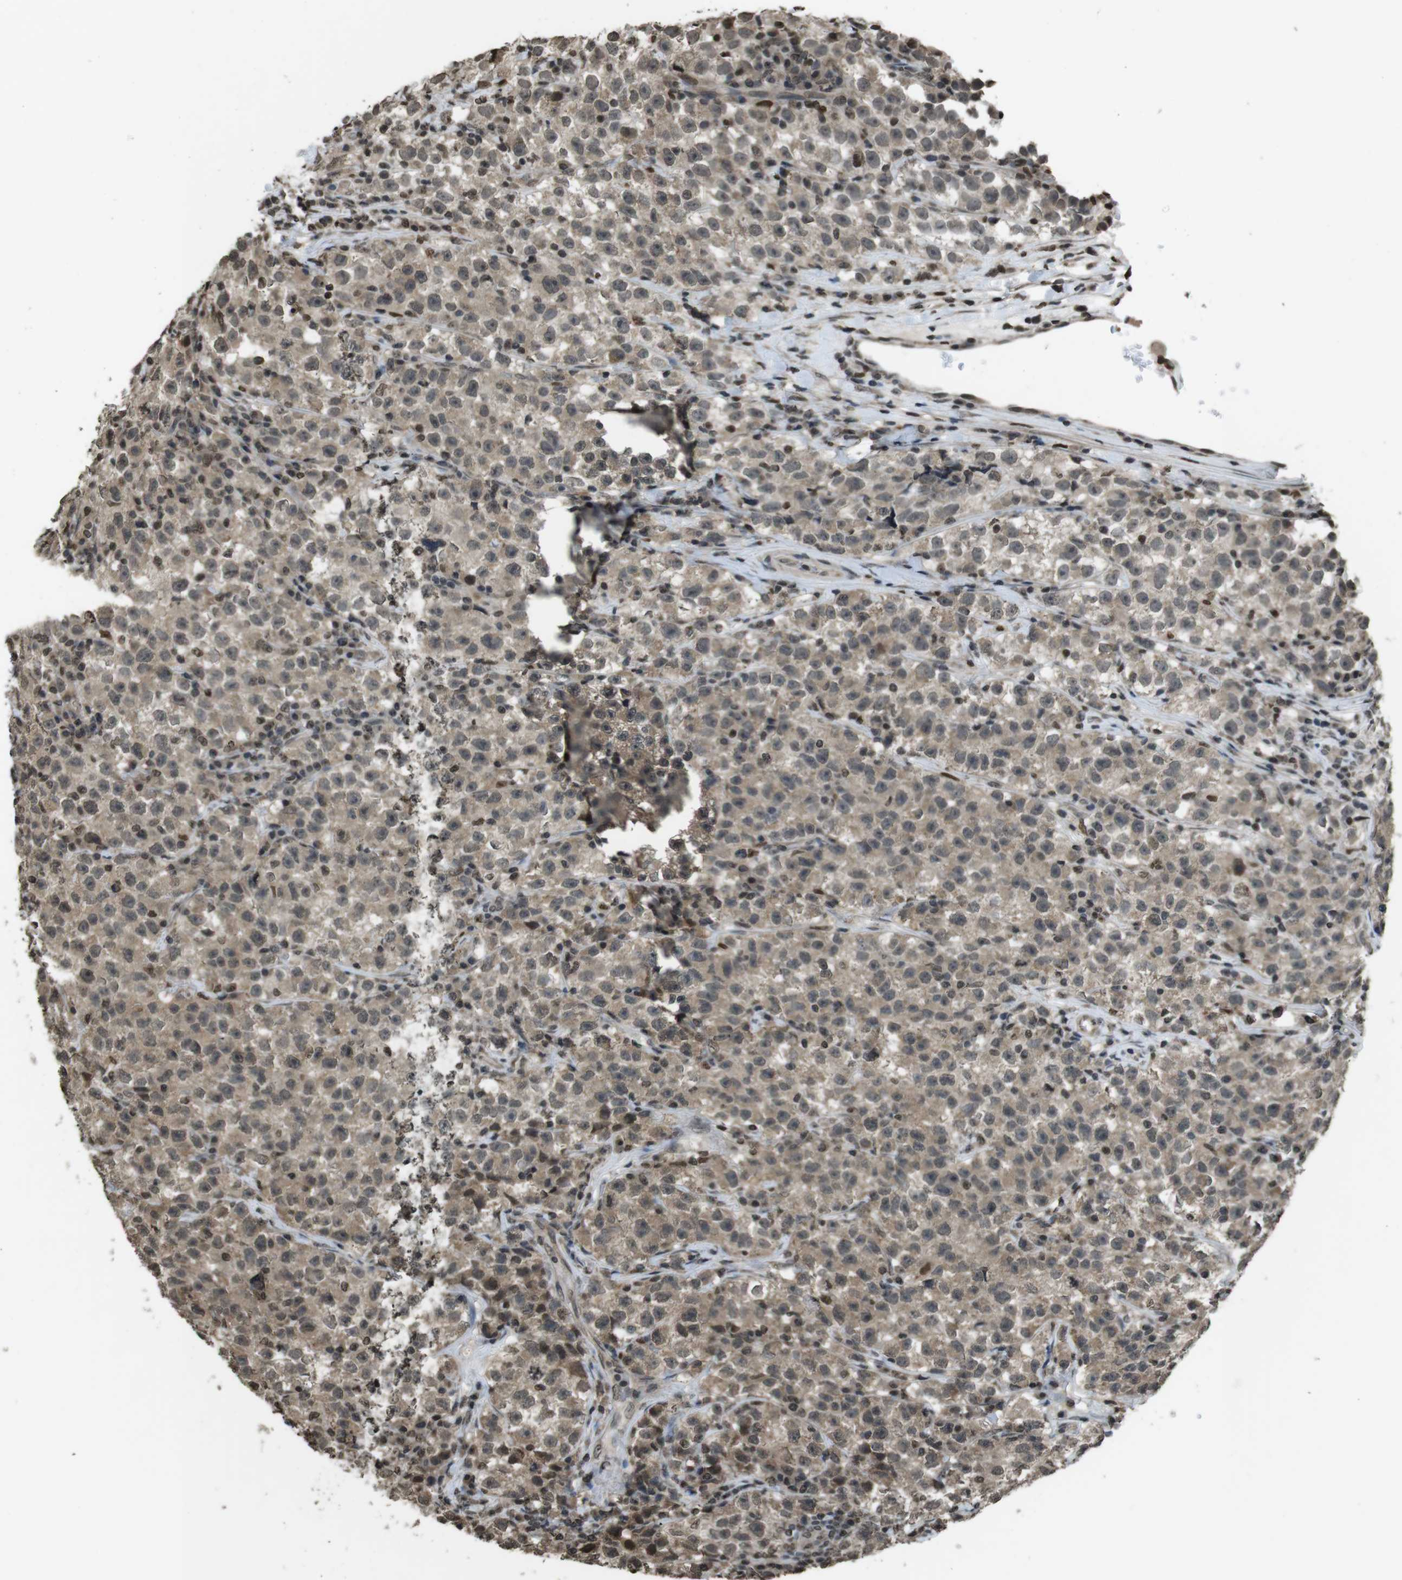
{"staining": {"intensity": "weak", "quantity": "25%-75%", "location": "nuclear"}, "tissue": "testis cancer", "cell_type": "Tumor cells", "image_type": "cancer", "snomed": [{"axis": "morphology", "description": "Seminoma, NOS"}, {"axis": "topography", "description": "Testis"}], "caption": "Testis seminoma stained for a protein displays weak nuclear positivity in tumor cells. Using DAB (brown) and hematoxylin (blue) stains, captured at high magnification using brightfield microscopy.", "gene": "MAF", "patient": {"sex": "male", "age": 22}}